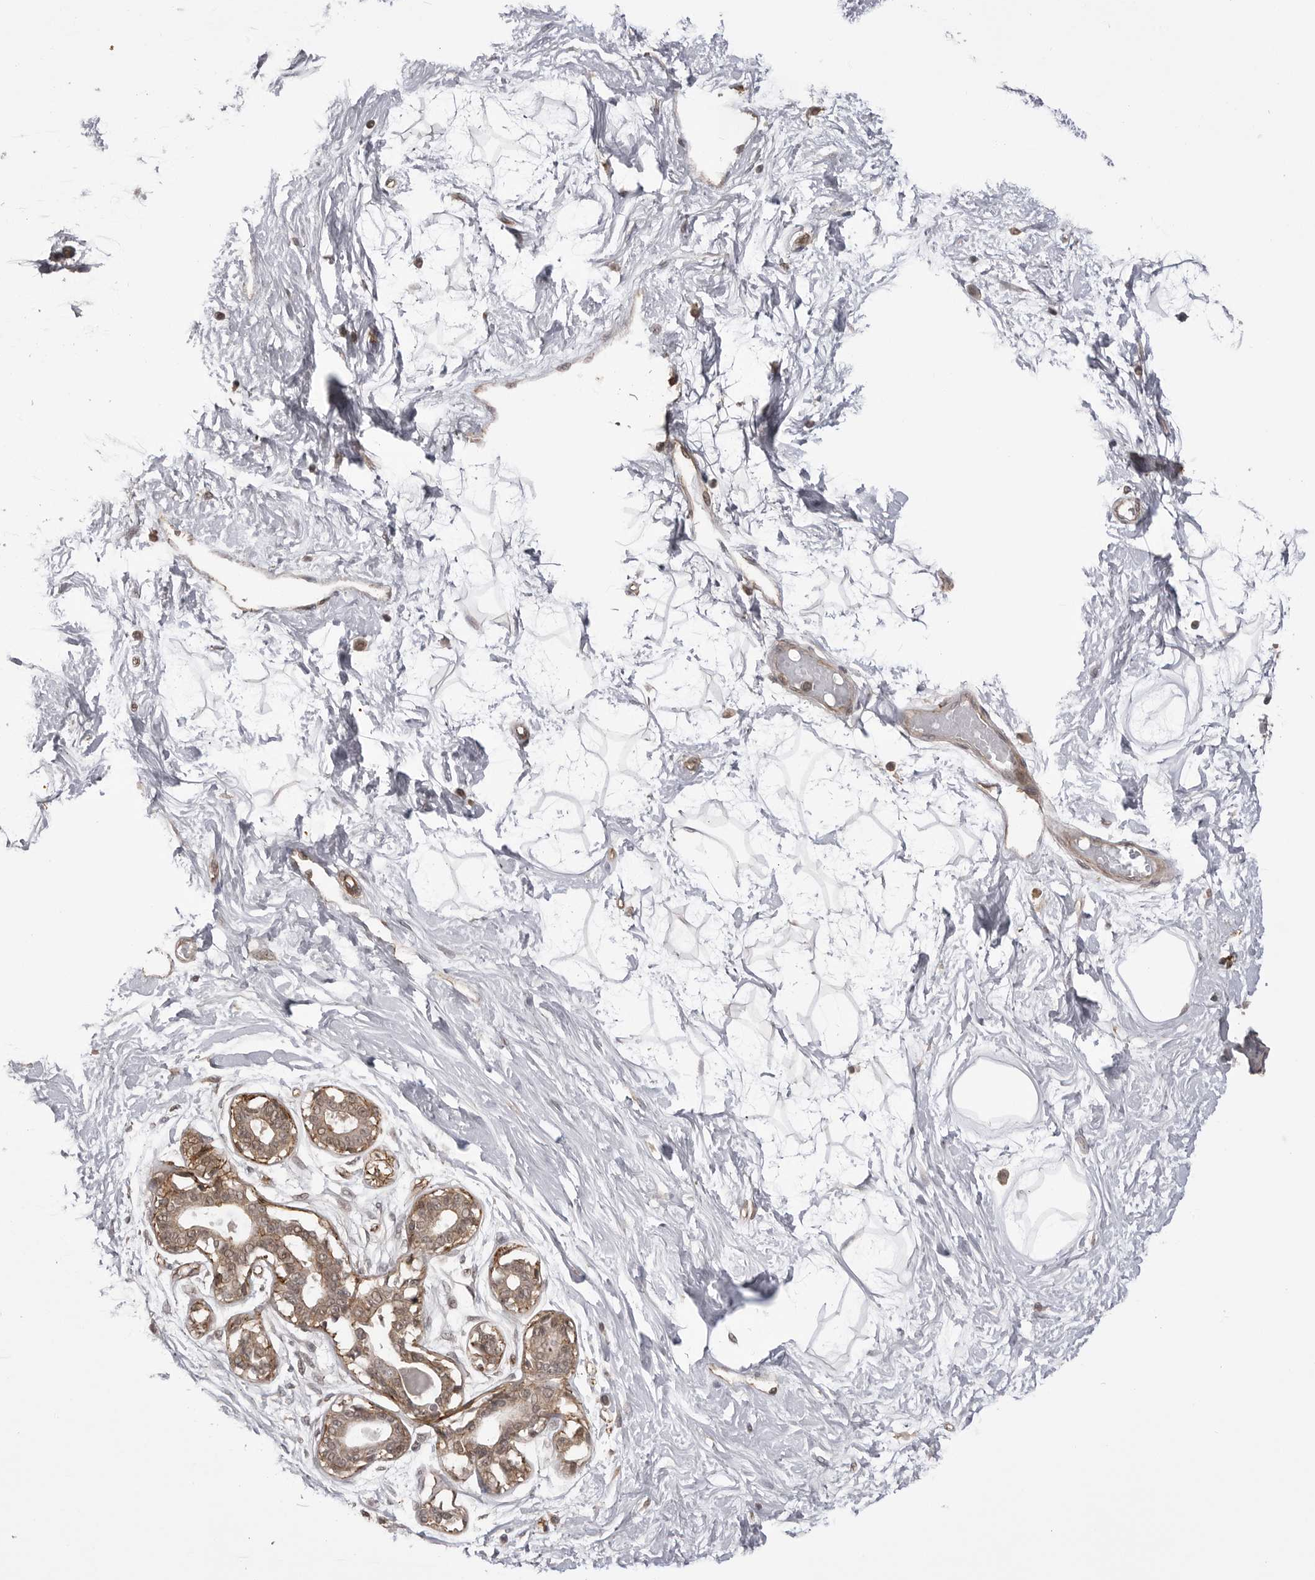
{"staining": {"intensity": "negative", "quantity": "none", "location": "none"}, "tissue": "breast", "cell_type": "Adipocytes", "image_type": "normal", "snomed": [{"axis": "morphology", "description": "Normal tissue, NOS"}, {"axis": "topography", "description": "Breast"}], "caption": "The immunohistochemistry (IHC) image has no significant expression in adipocytes of breast.", "gene": "SORBS1", "patient": {"sex": "female", "age": 45}}